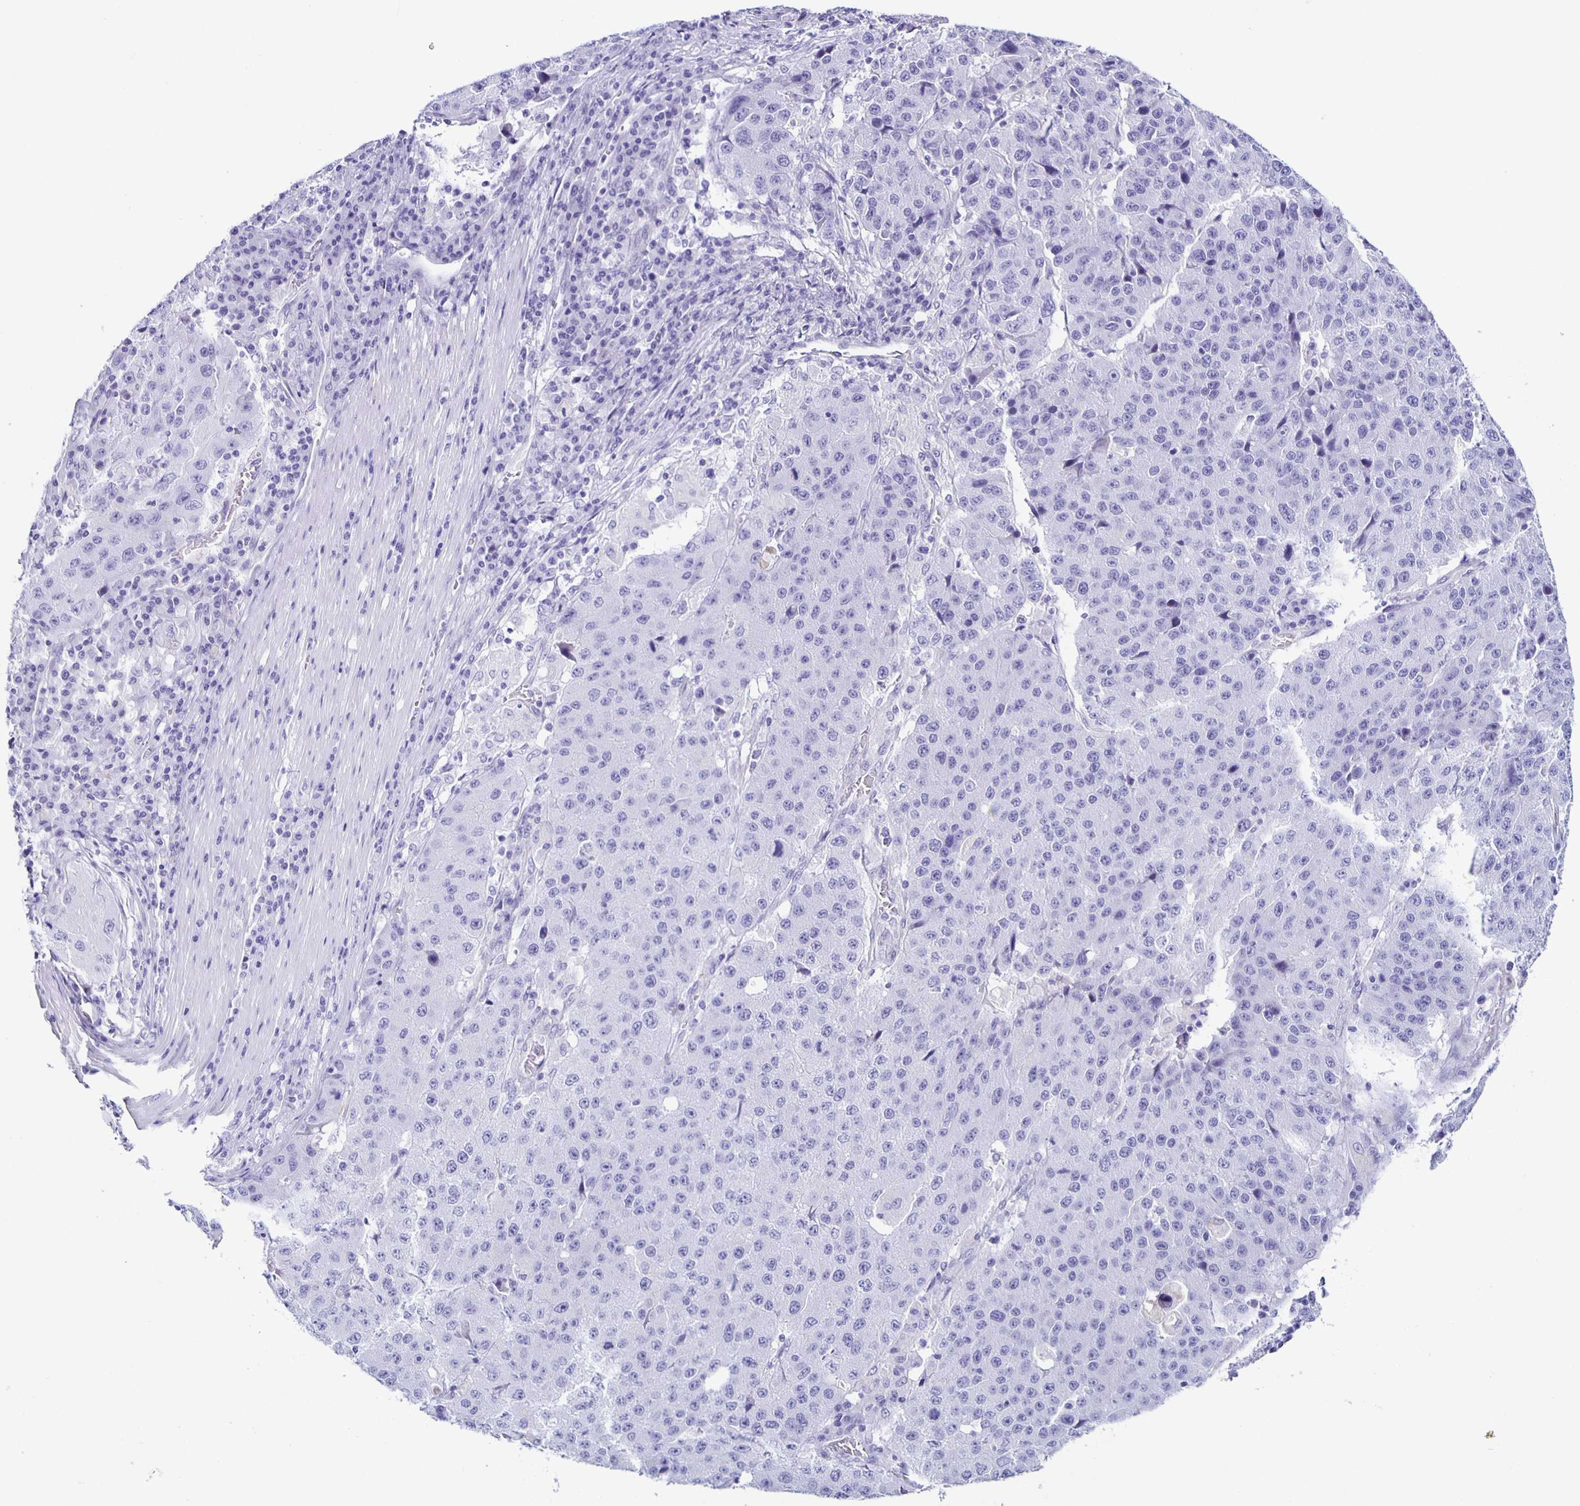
{"staining": {"intensity": "negative", "quantity": "none", "location": "none"}, "tissue": "stomach cancer", "cell_type": "Tumor cells", "image_type": "cancer", "snomed": [{"axis": "morphology", "description": "Adenocarcinoma, NOS"}, {"axis": "topography", "description": "Stomach"}], "caption": "There is no significant expression in tumor cells of stomach cancer (adenocarcinoma).", "gene": "AQP6", "patient": {"sex": "male", "age": 71}}